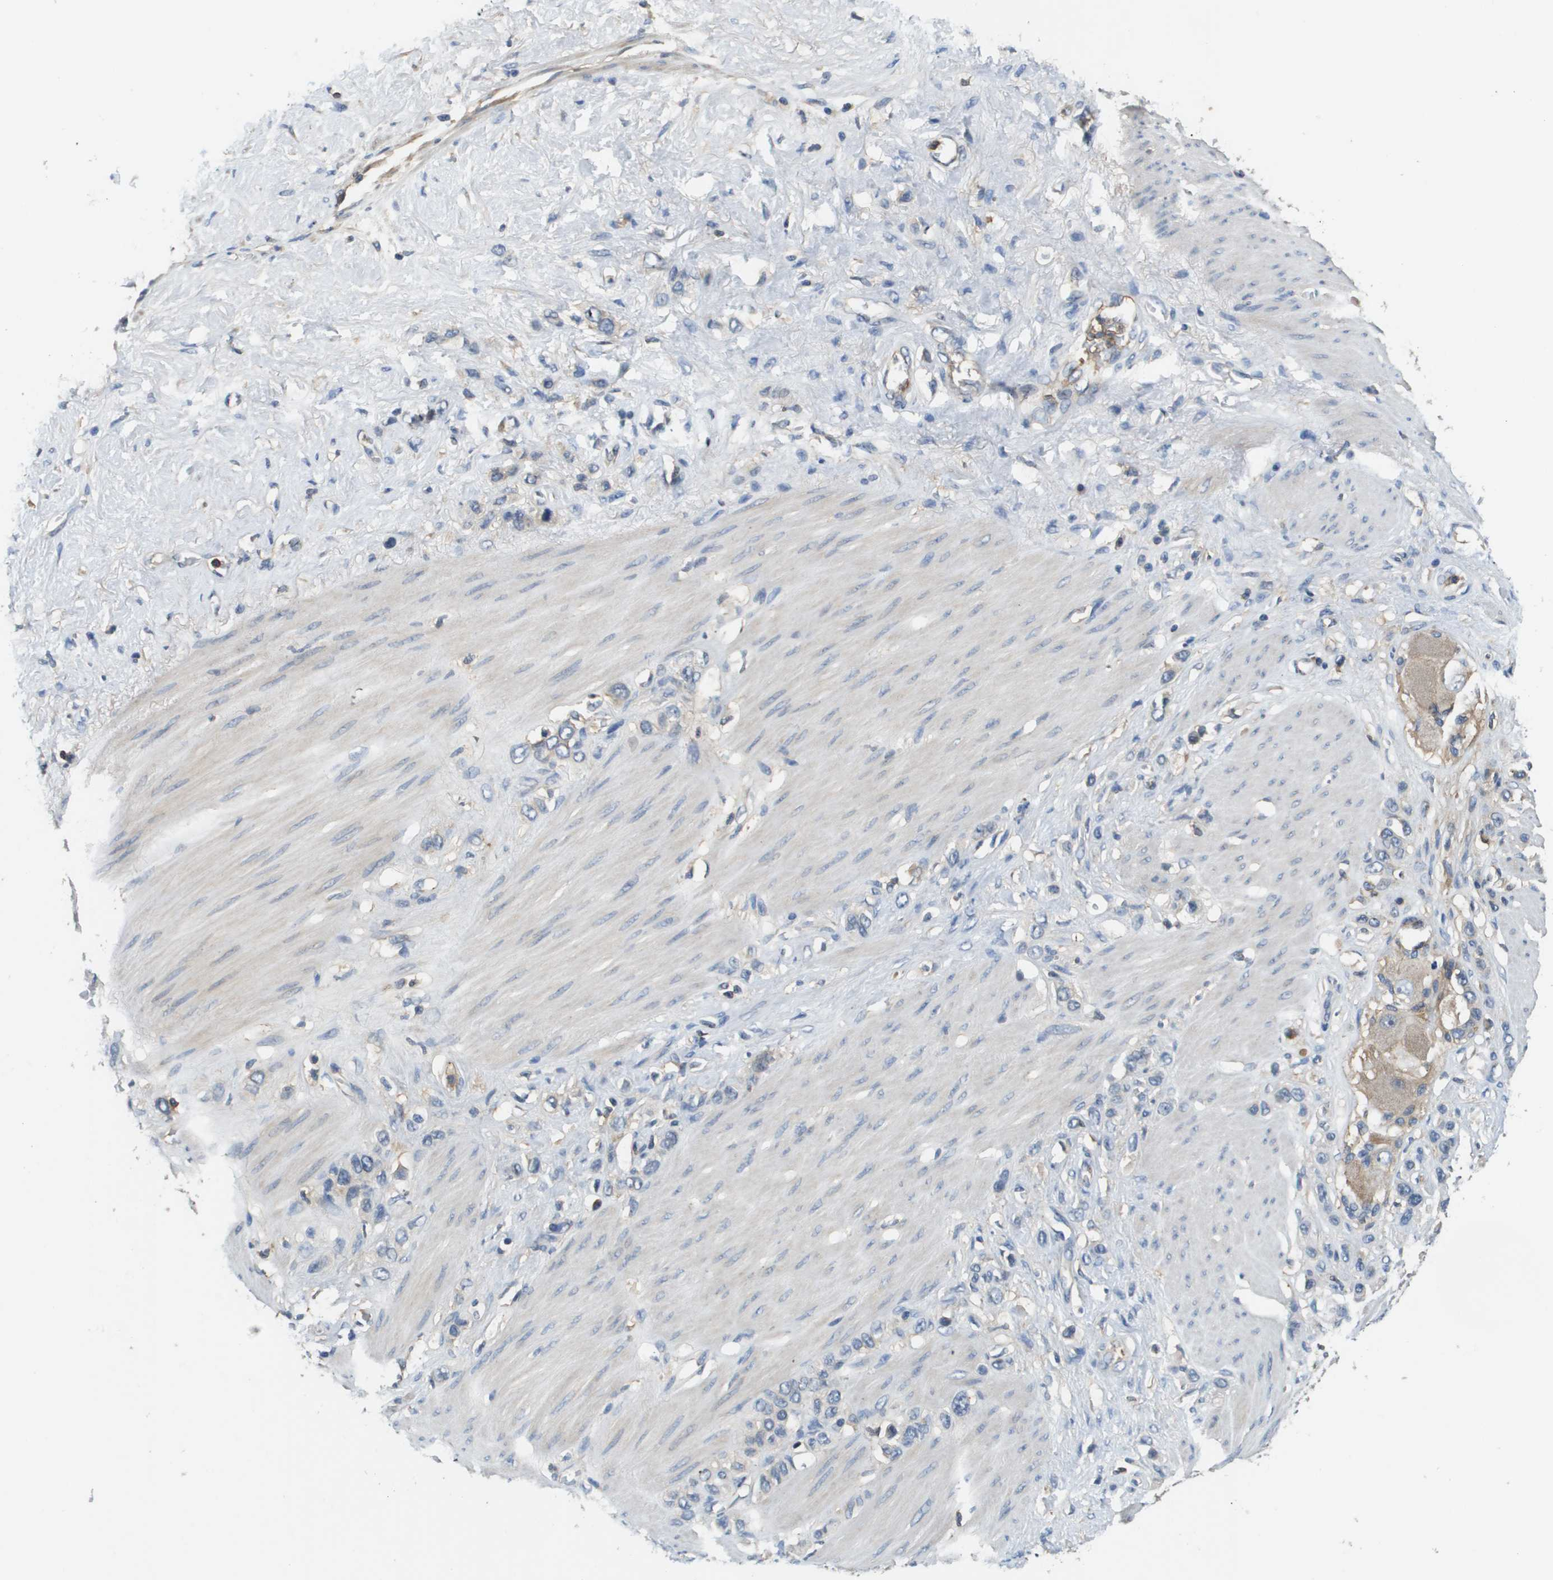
{"staining": {"intensity": "negative", "quantity": "none", "location": "none"}, "tissue": "stomach cancer", "cell_type": "Tumor cells", "image_type": "cancer", "snomed": [{"axis": "morphology", "description": "Adenocarcinoma, NOS"}, {"axis": "morphology", "description": "Adenocarcinoma, High grade"}, {"axis": "topography", "description": "Stomach, upper"}, {"axis": "topography", "description": "Stomach, lower"}], "caption": "Tumor cells show no significant protein expression in stomach cancer.", "gene": "SLC16A3", "patient": {"sex": "female", "age": 65}}